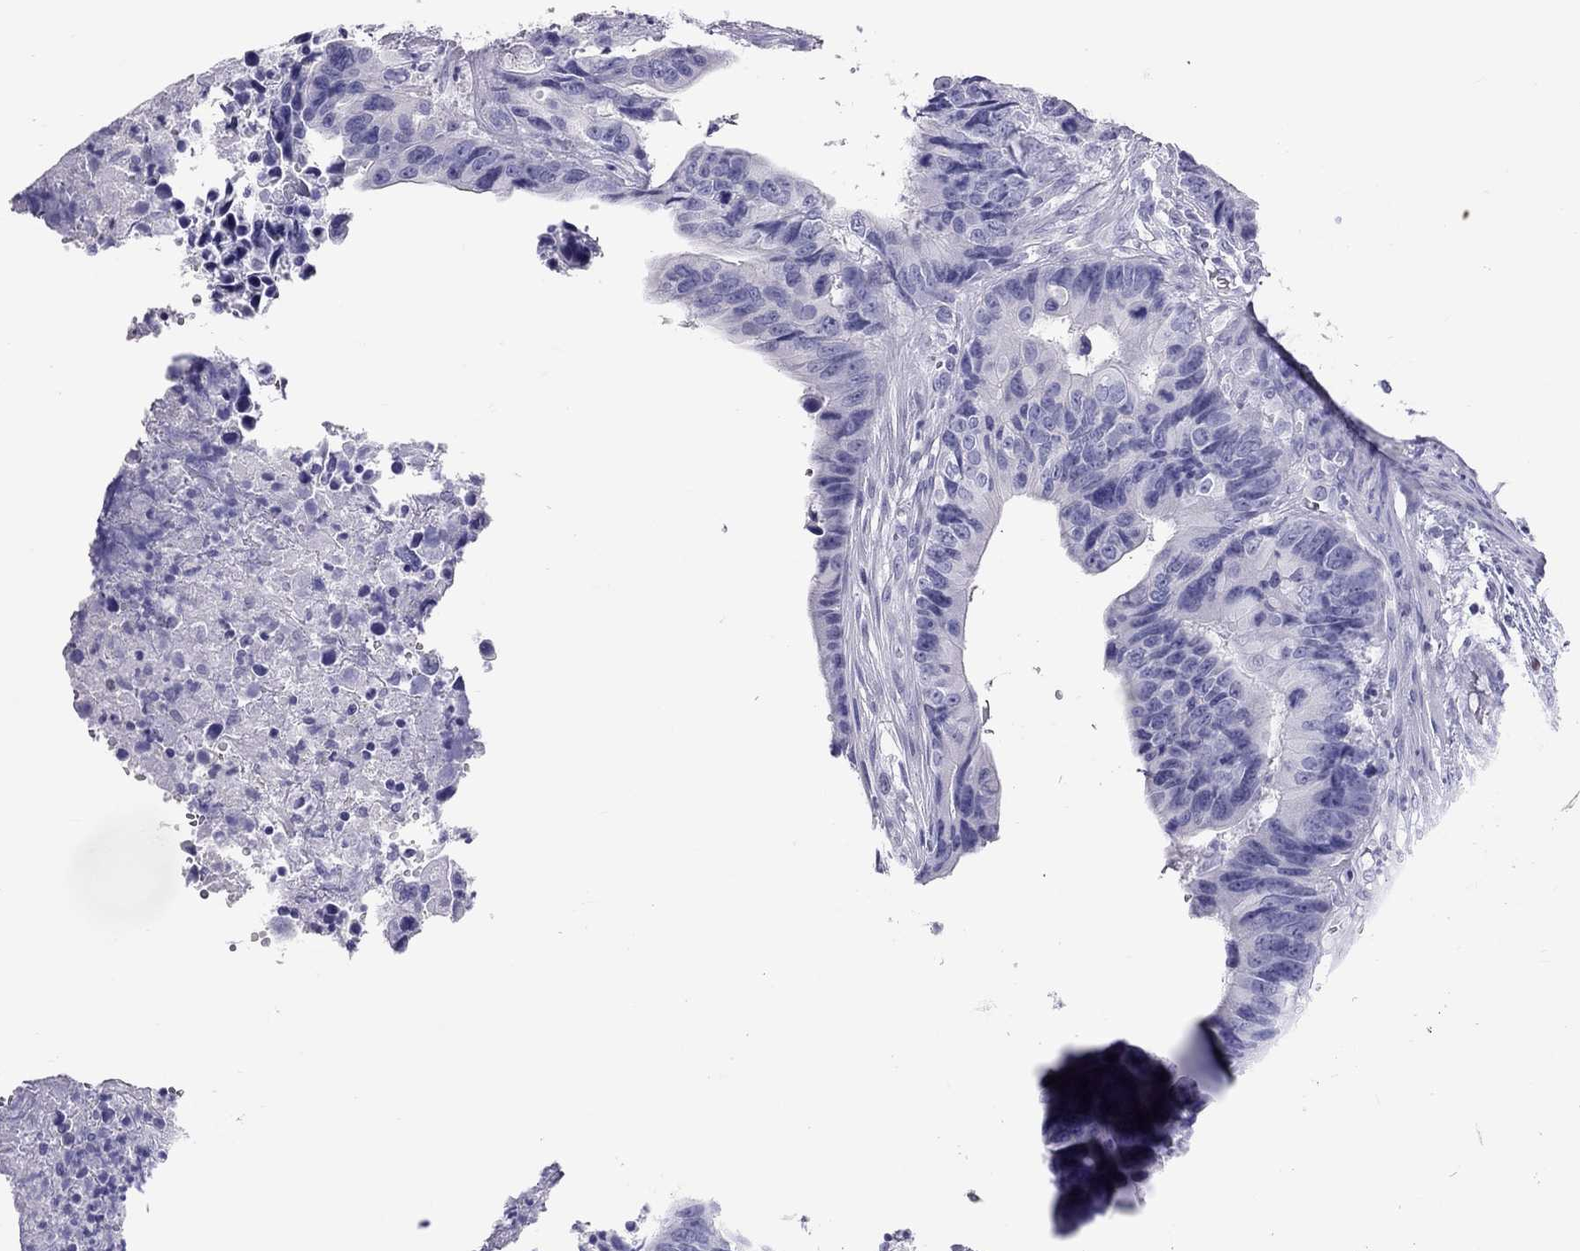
{"staining": {"intensity": "negative", "quantity": "none", "location": "none"}, "tissue": "colorectal cancer", "cell_type": "Tumor cells", "image_type": "cancer", "snomed": [{"axis": "morphology", "description": "Adenocarcinoma, NOS"}, {"axis": "topography", "description": "Colon"}], "caption": "Immunohistochemistry of human adenocarcinoma (colorectal) displays no expression in tumor cells.", "gene": "STAG3", "patient": {"sex": "female", "age": 87}}